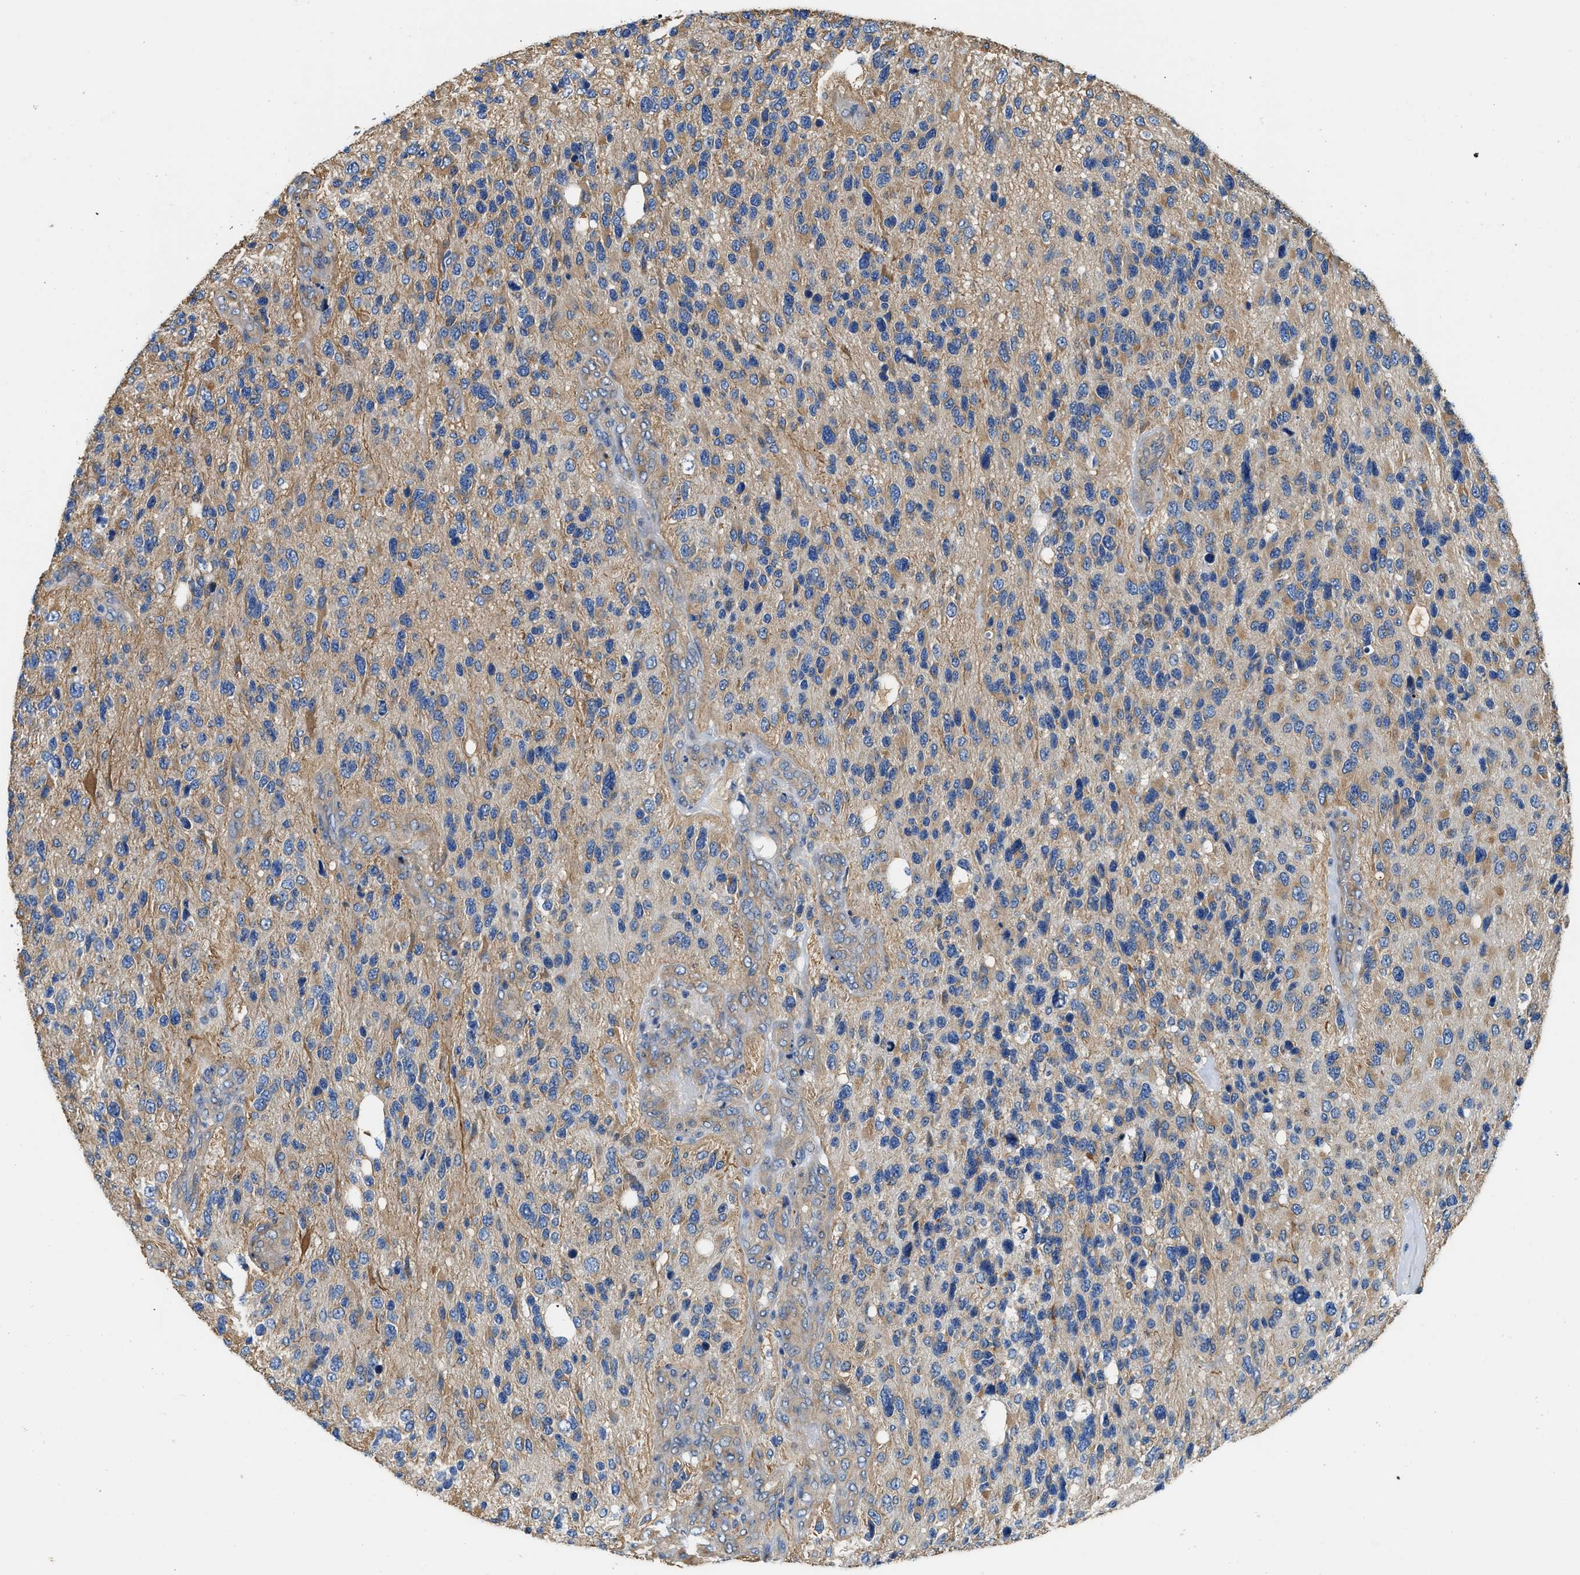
{"staining": {"intensity": "moderate", "quantity": "<25%", "location": "cytoplasmic/membranous"}, "tissue": "glioma", "cell_type": "Tumor cells", "image_type": "cancer", "snomed": [{"axis": "morphology", "description": "Glioma, malignant, High grade"}, {"axis": "topography", "description": "Brain"}], "caption": "Protein positivity by IHC reveals moderate cytoplasmic/membranous expression in about <25% of tumor cells in high-grade glioma (malignant).", "gene": "CSDE1", "patient": {"sex": "female", "age": 58}}